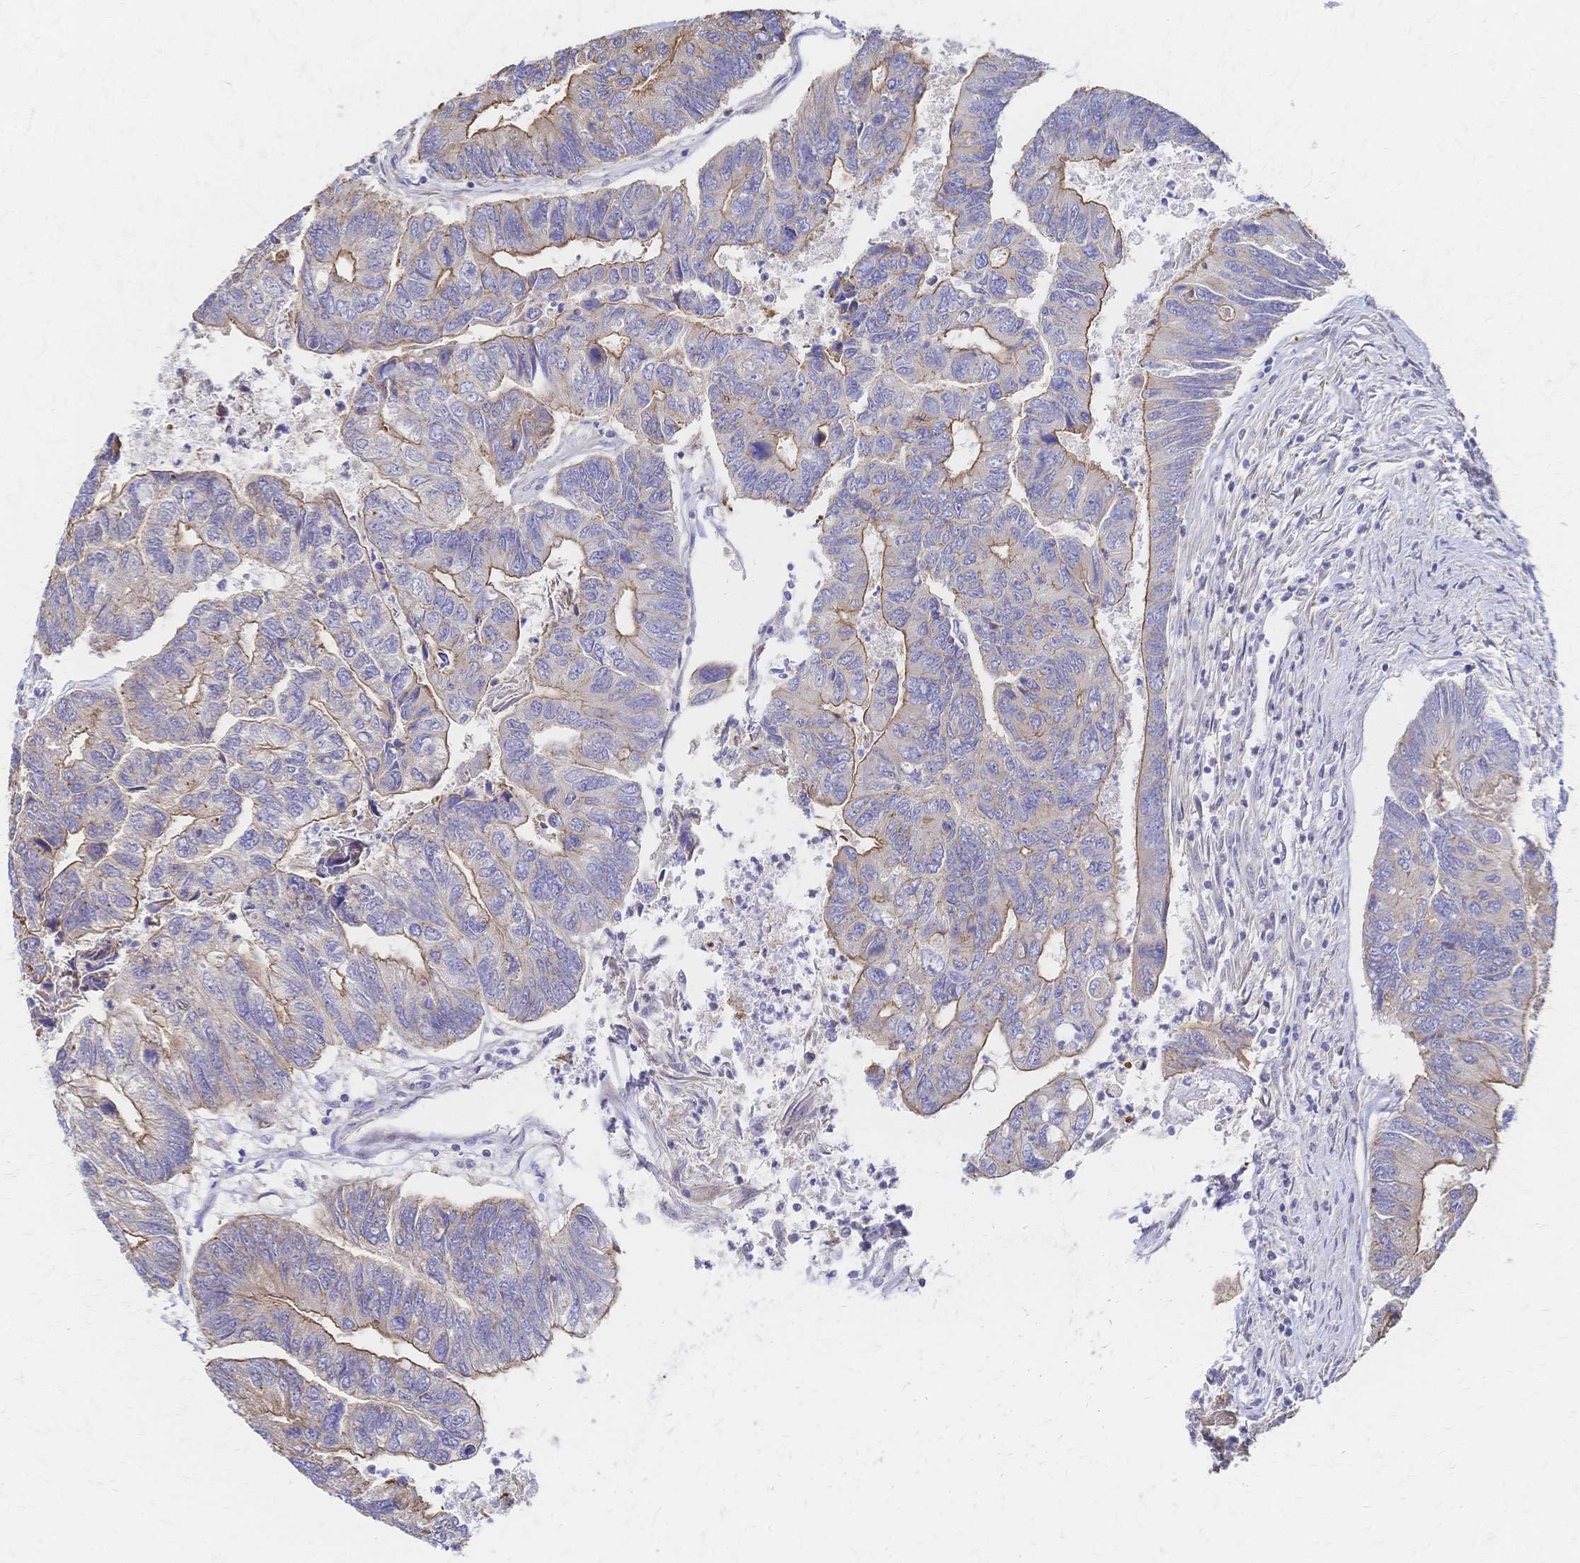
{"staining": {"intensity": "moderate", "quantity": "25%-75%", "location": "cytoplasmic/membranous"}, "tissue": "colorectal cancer", "cell_type": "Tumor cells", "image_type": "cancer", "snomed": [{"axis": "morphology", "description": "Adenocarcinoma, NOS"}, {"axis": "topography", "description": "Colon"}], "caption": "Tumor cells demonstrate moderate cytoplasmic/membranous positivity in about 25%-75% of cells in colorectal cancer (adenocarcinoma).", "gene": "SLC5A1", "patient": {"sex": "female", "age": 67}}